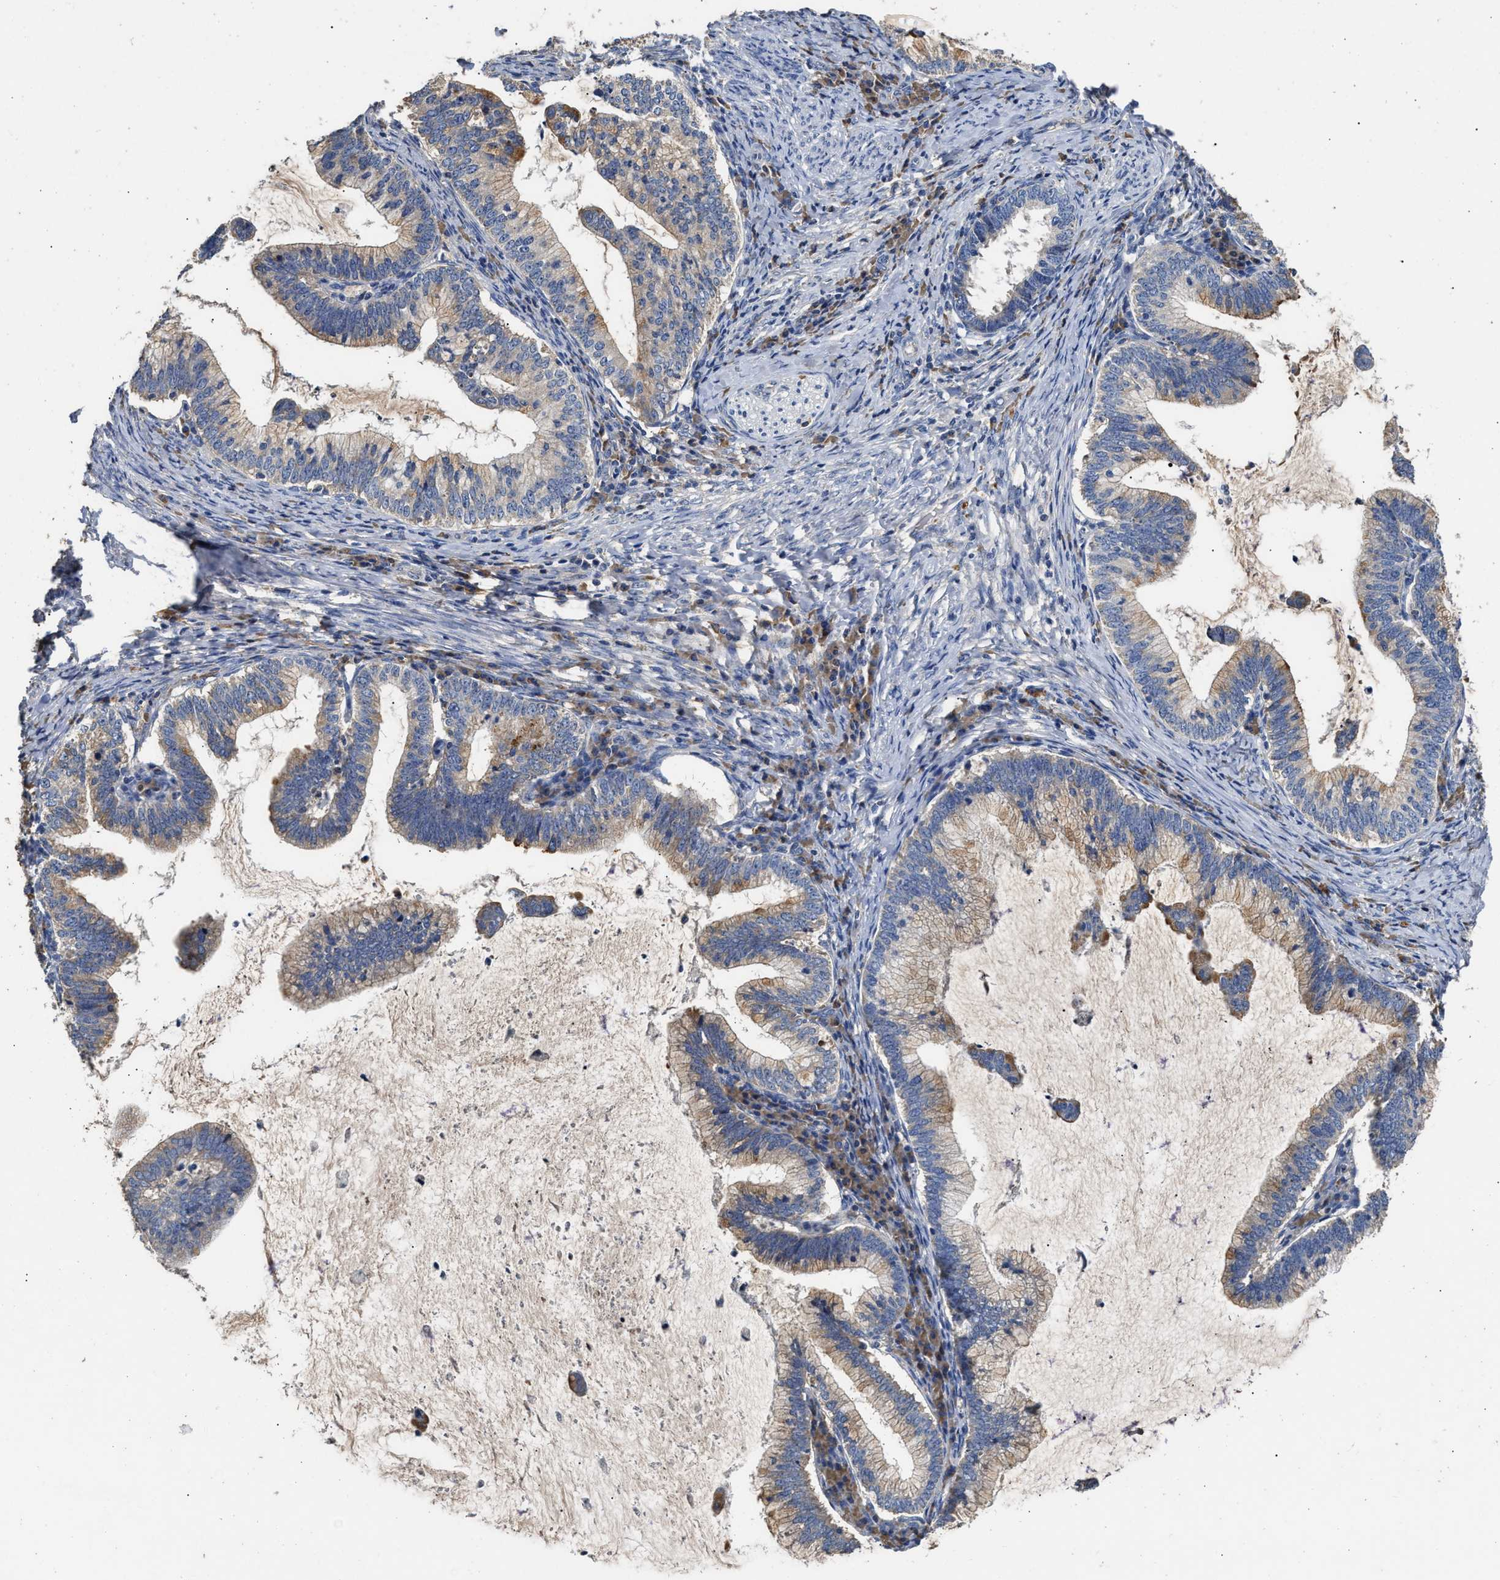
{"staining": {"intensity": "moderate", "quantity": ">75%", "location": "cytoplasmic/membranous"}, "tissue": "cervical cancer", "cell_type": "Tumor cells", "image_type": "cancer", "snomed": [{"axis": "morphology", "description": "Adenocarcinoma, NOS"}, {"axis": "topography", "description": "Cervix"}], "caption": "Cervical cancer stained for a protein exhibits moderate cytoplasmic/membranous positivity in tumor cells.", "gene": "C3", "patient": {"sex": "female", "age": 36}}